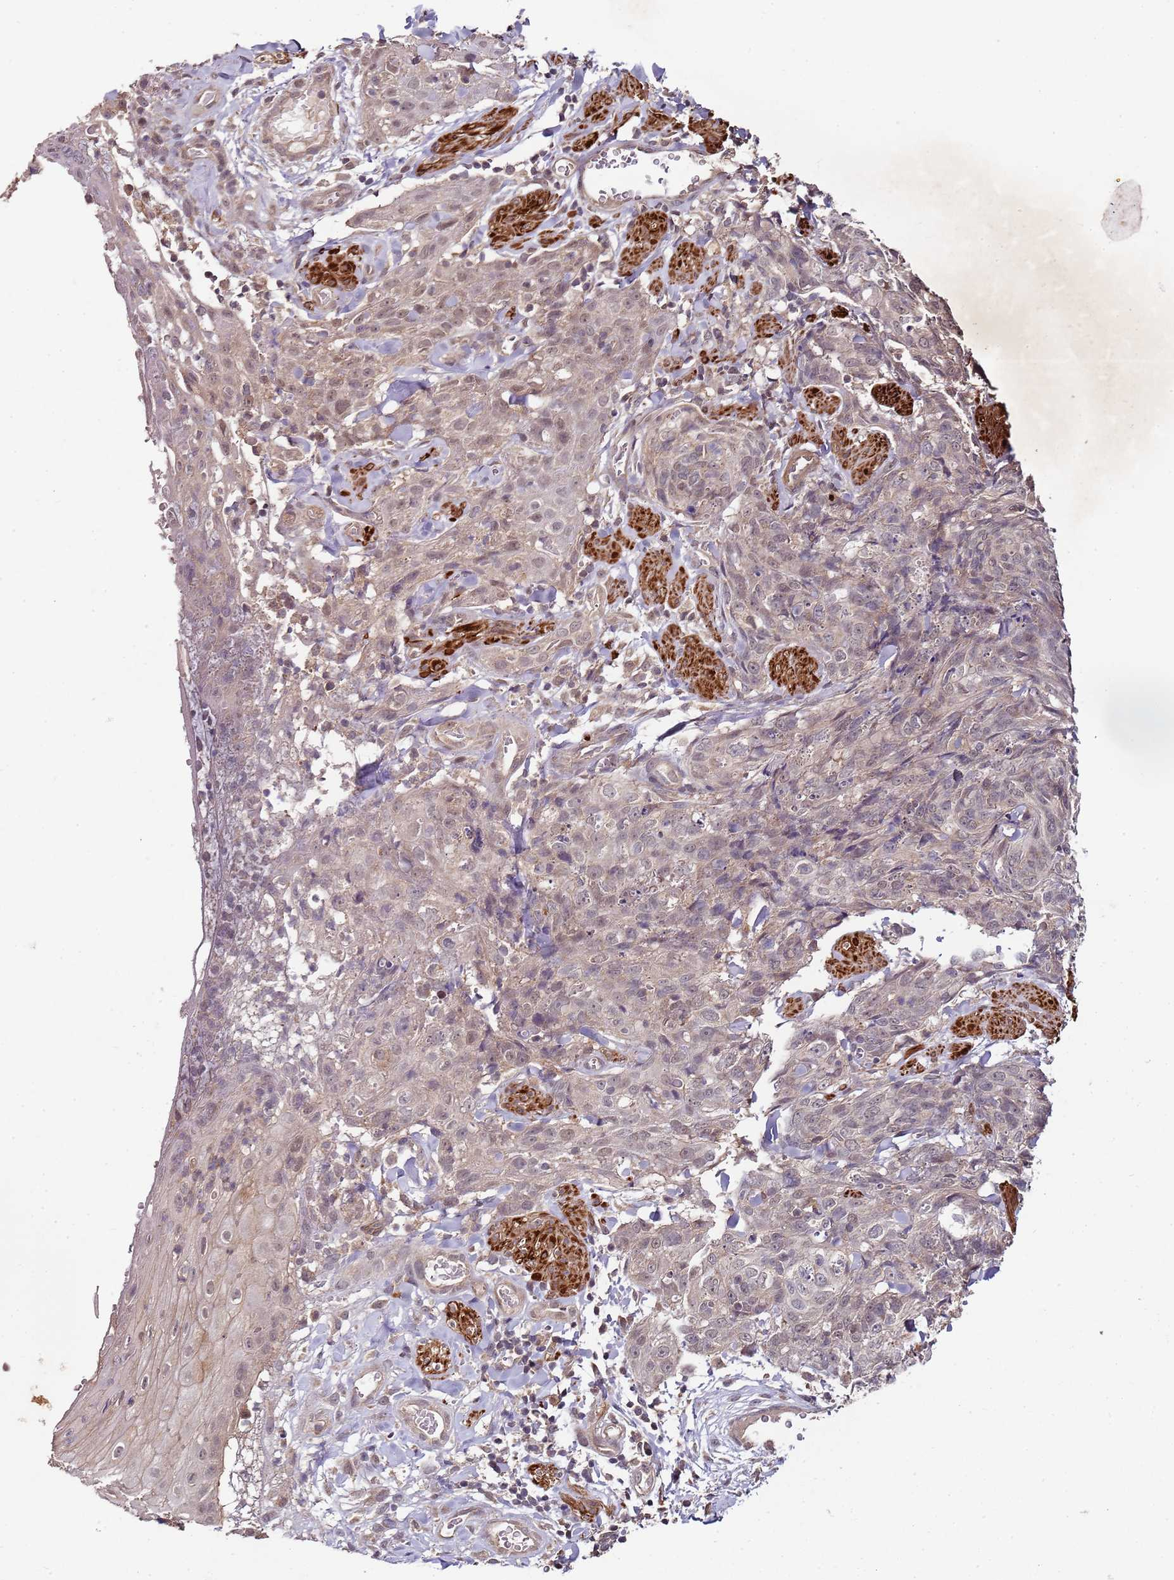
{"staining": {"intensity": "weak", "quantity": "<25%", "location": "nuclear"}, "tissue": "skin cancer", "cell_type": "Tumor cells", "image_type": "cancer", "snomed": [{"axis": "morphology", "description": "Squamous cell carcinoma, NOS"}, {"axis": "topography", "description": "Skin"}, {"axis": "topography", "description": "Vulva"}], "caption": "Squamous cell carcinoma (skin) was stained to show a protein in brown. There is no significant expression in tumor cells.", "gene": "LIN37", "patient": {"sex": "female", "age": 85}}